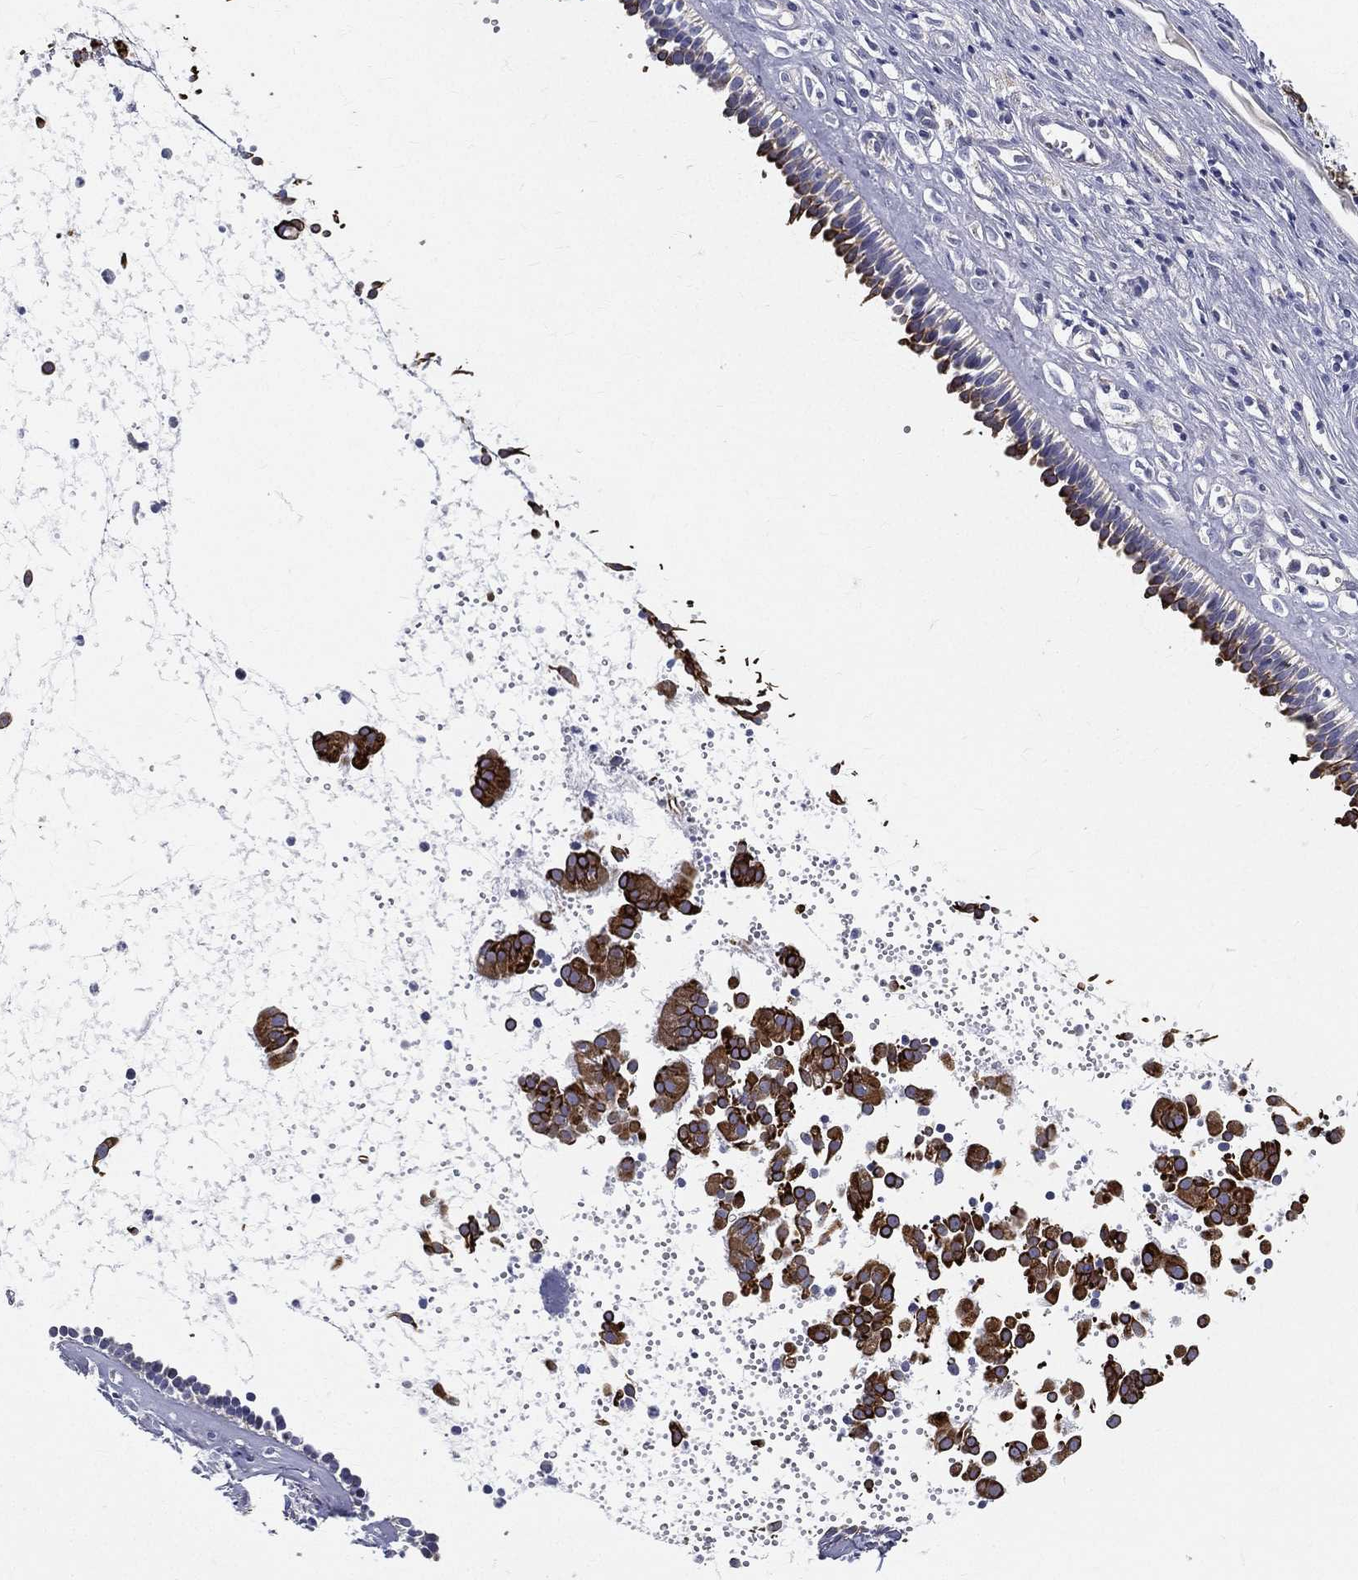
{"staining": {"intensity": "moderate", "quantity": "<25%", "location": "cytoplasmic/membranous"}, "tissue": "nasopharynx", "cell_type": "Respiratory epithelial cells", "image_type": "normal", "snomed": [{"axis": "morphology", "description": "Normal tissue, NOS"}, {"axis": "topography", "description": "Nasopharynx"}], "caption": "Human nasopharynx stained with a brown dye displays moderate cytoplasmic/membranous positive positivity in about <25% of respiratory epithelial cells.", "gene": "PWWP3A", "patient": {"sex": "male", "age": 61}}